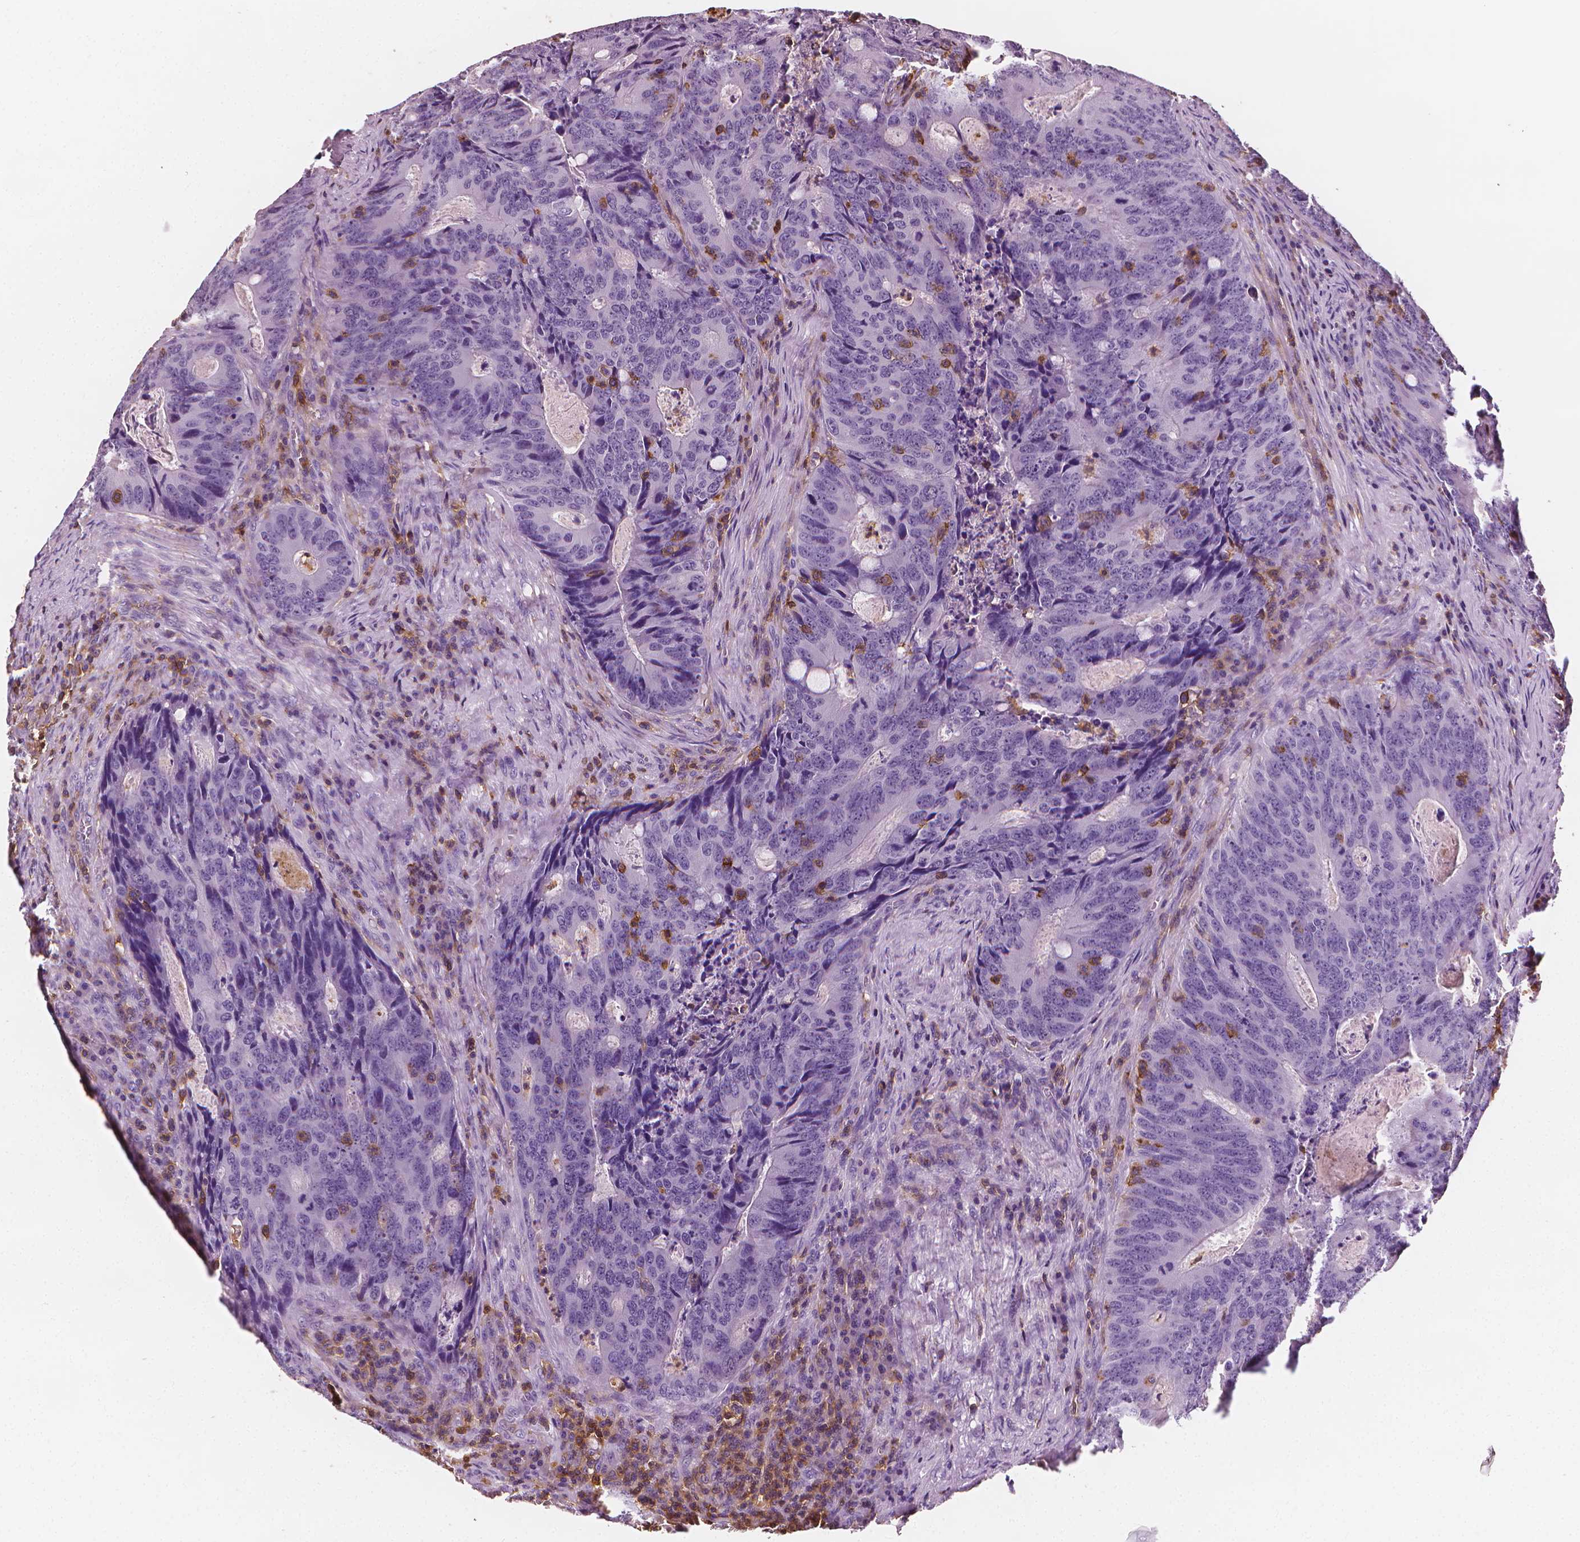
{"staining": {"intensity": "negative", "quantity": "none", "location": "none"}, "tissue": "colorectal cancer", "cell_type": "Tumor cells", "image_type": "cancer", "snomed": [{"axis": "morphology", "description": "Adenocarcinoma, NOS"}, {"axis": "topography", "description": "Colon"}], "caption": "IHC histopathology image of colorectal adenocarcinoma stained for a protein (brown), which demonstrates no staining in tumor cells.", "gene": "PTPRC", "patient": {"sex": "male", "age": 67}}